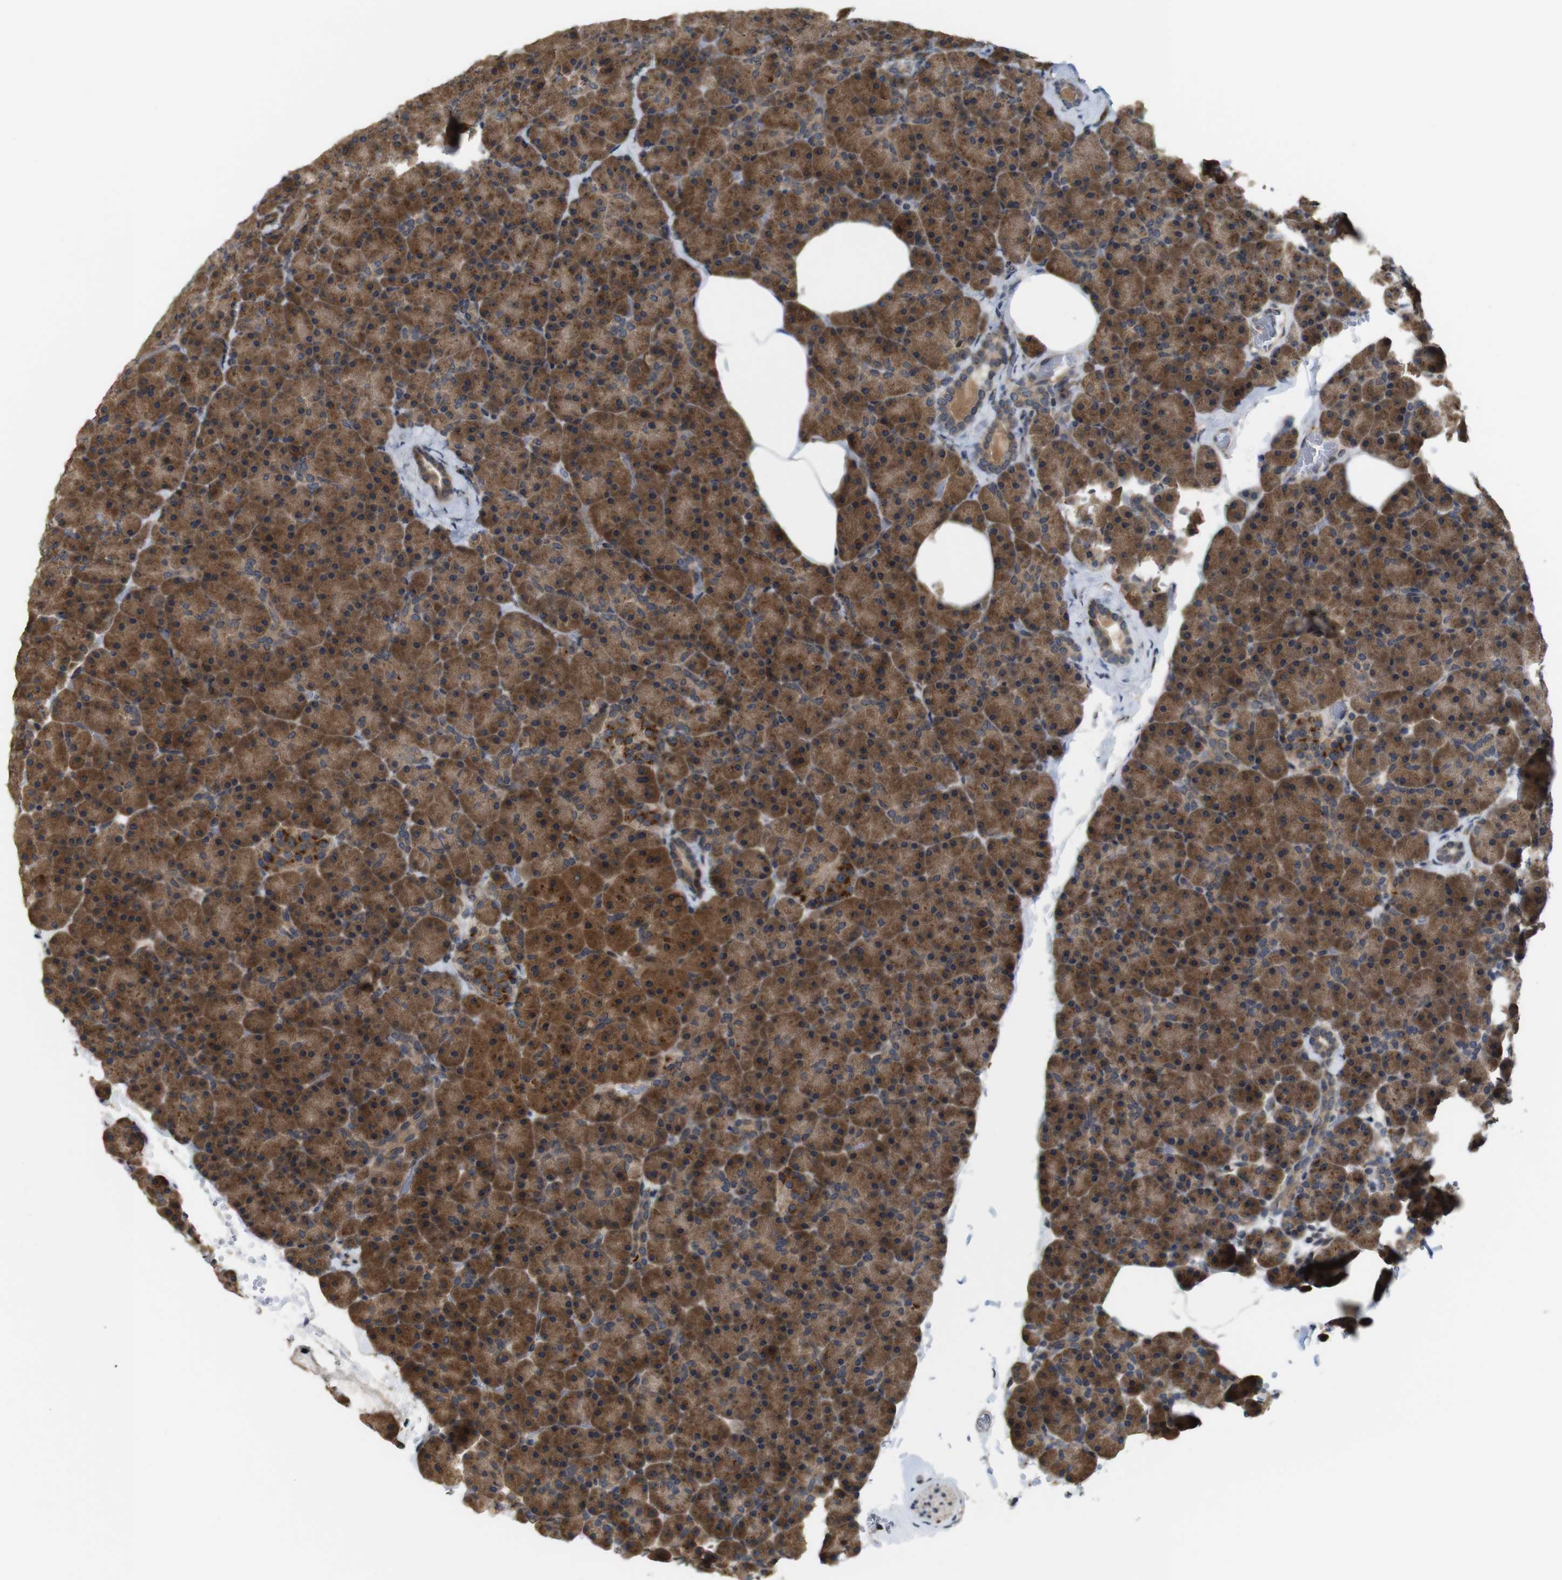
{"staining": {"intensity": "moderate", "quantity": ">75%", "location": "cytoplasmic/membranous"}, "tissue": "pancreas", "cell_type": "Exocrine glandular cells", "image_type": "normal", "snomed": [{"axis": "morphology", "description": "Normal tissue, NOS"}, {"axis": "topography", "description": "Pancreas"}], "caption": "Immunohistochemical staining of unremarkable pancreas exhibits moderate cytoplasmic/membranous protein positivity in about >75% of exocrine glandular cells. (brown staining indicates protein expression, while blue staining denotes nuclei).", "gene": "EFCAB14", "patient": {"sex": "female", "age": 35}}